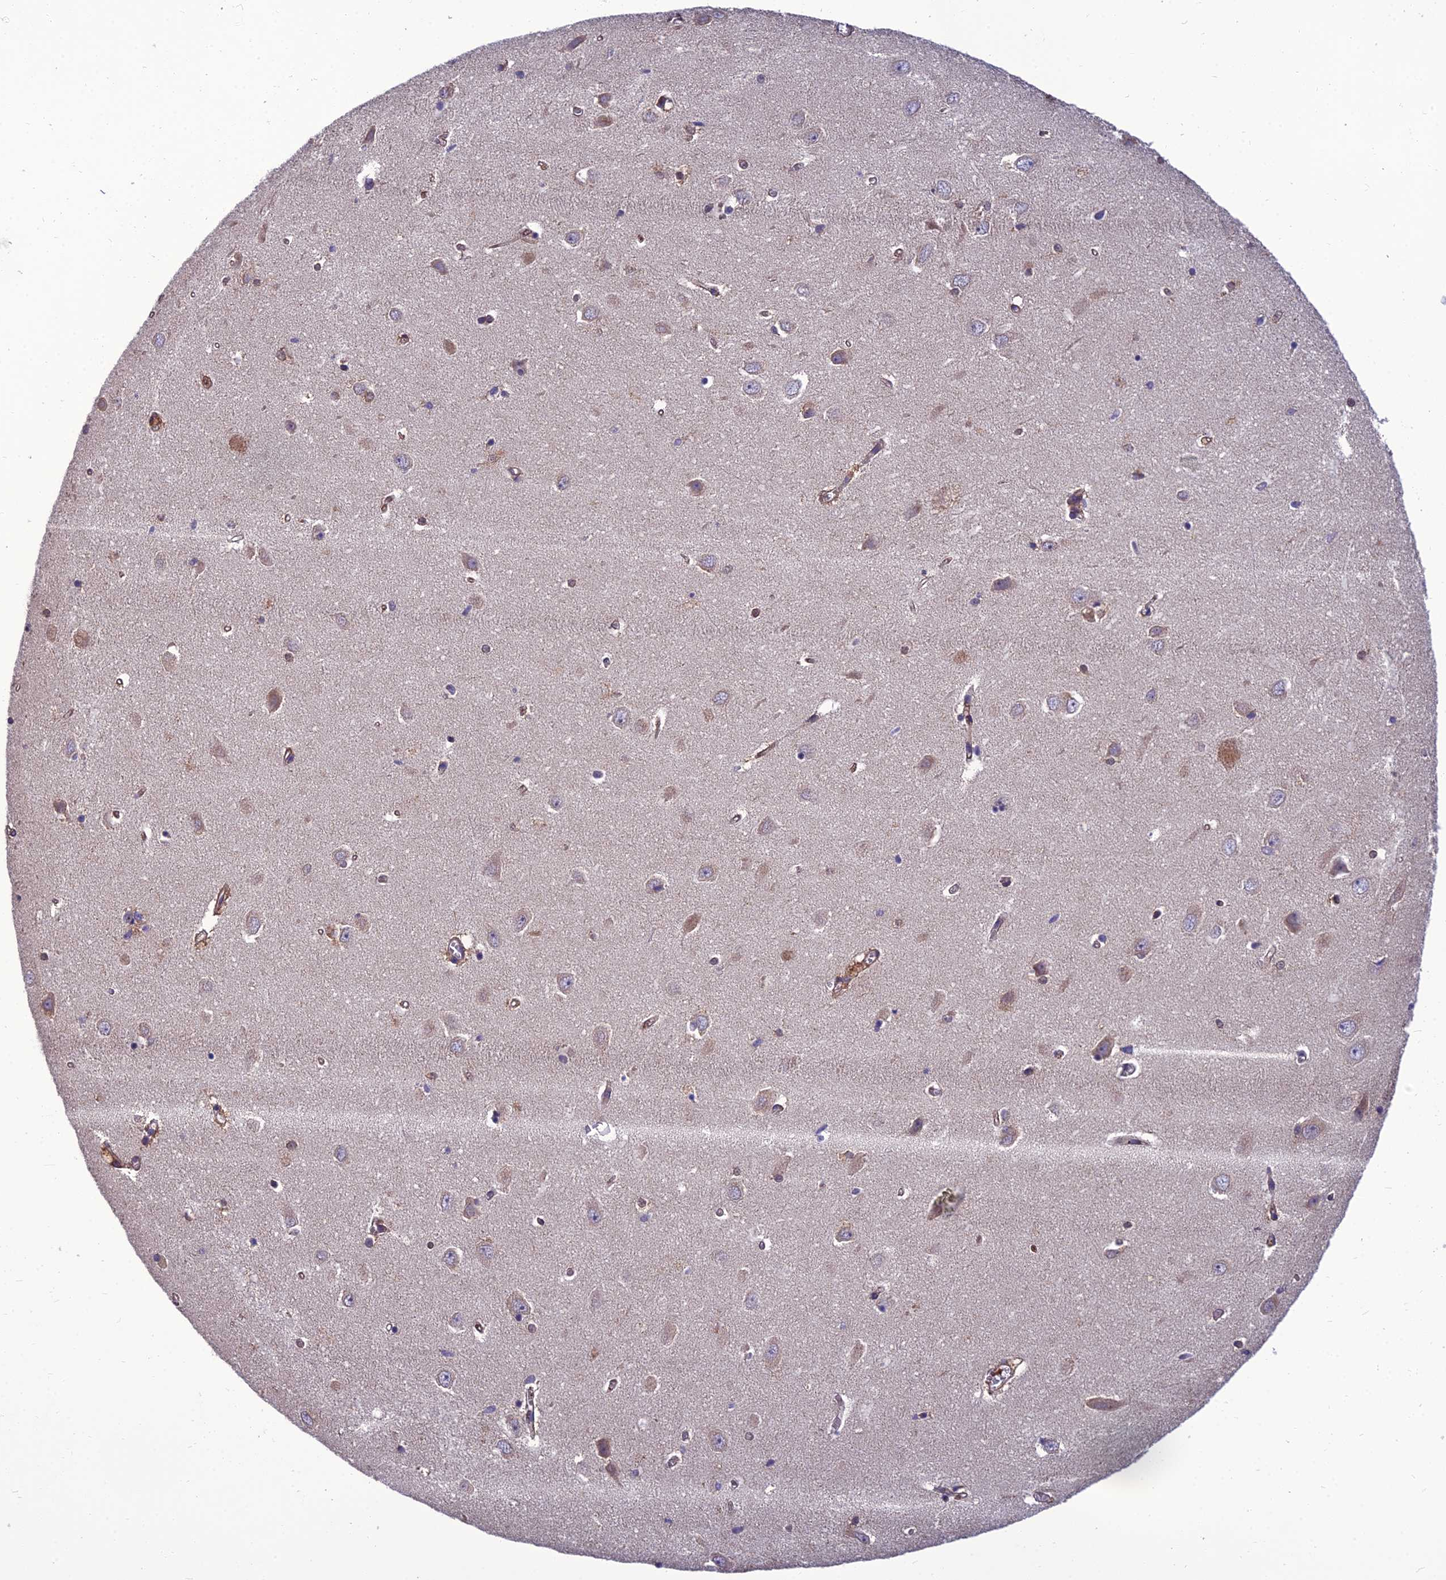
{"staining": {"intensity": "strong", "quantity": "<25%", "location": "cytoplasmic/membranous"}, "tissue": "hippocampus", "cell_type": "Glial cells", "image_type": "normal", "snomed": [{"axis": "morphology", "description": "Normal tissue, NOS"}, {"axis": "topography", "description": "Hippocampus"}], "caption": "Immunohistochemical staining of normal hippocampus demonstrates medium levels of strong cytoplasmic/membranous positivity in about <25% of glial cells.", "gene": "UMAD1", "patient": {"sex": "female", "age": 64}}